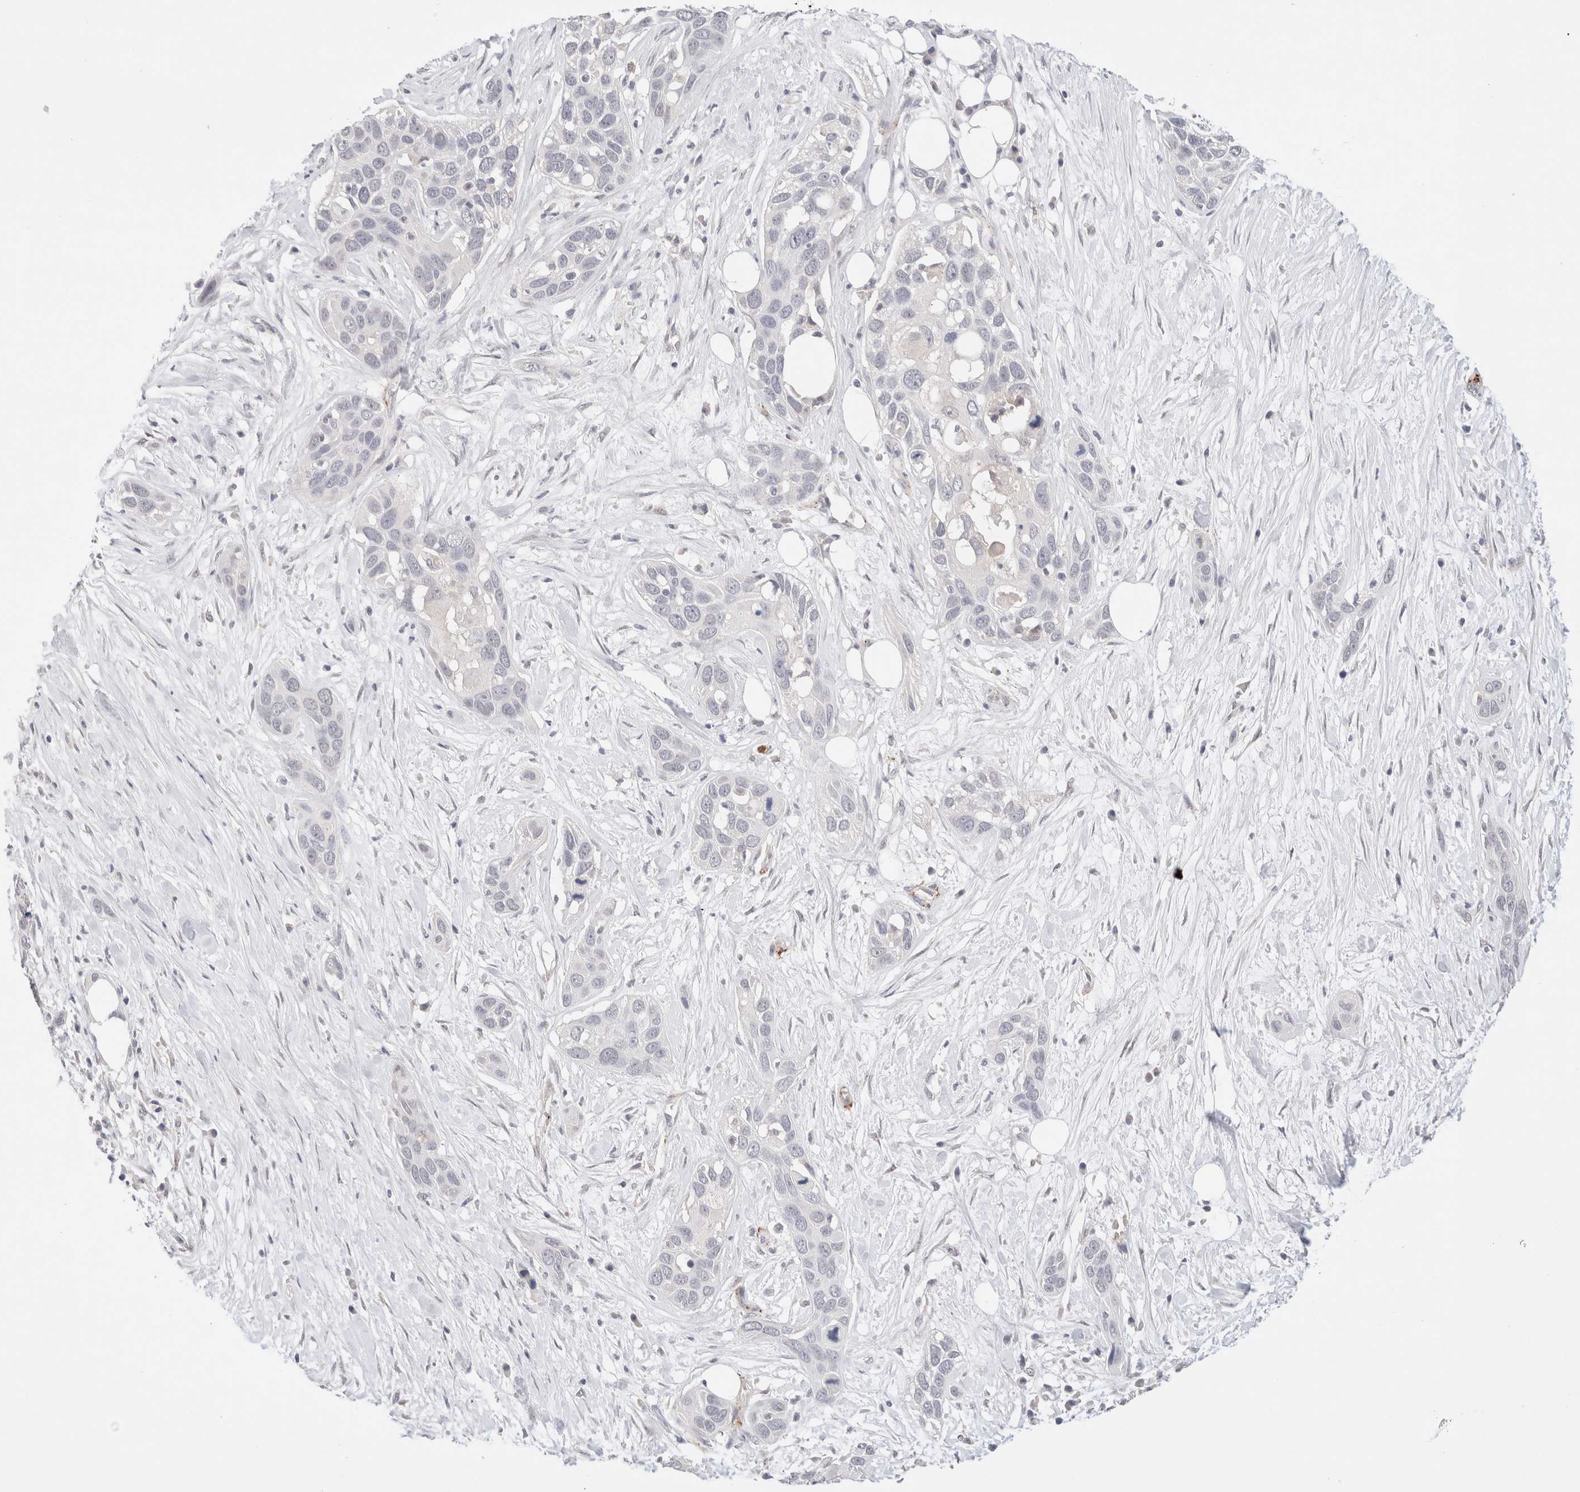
{"staining": {"intensity": "negative", "quantity": "none", "location": "none"}, "tissue": "pancreatic cancer", "cell_type": "Tumor cells", "image_type": "cancer", "snomed": [{"axis": "morphology", "description": "Adenocarcinoma, NOS"}, {"axis": "topography", "description": "Pancreas"}], "caption": "Pancreatic adenocarcinoma stained for a protein using immunohistochemistry exhibits no positivity tumor cells.", "gene": "SPATA20", "patient": {"sex": "female", "age": 60}}